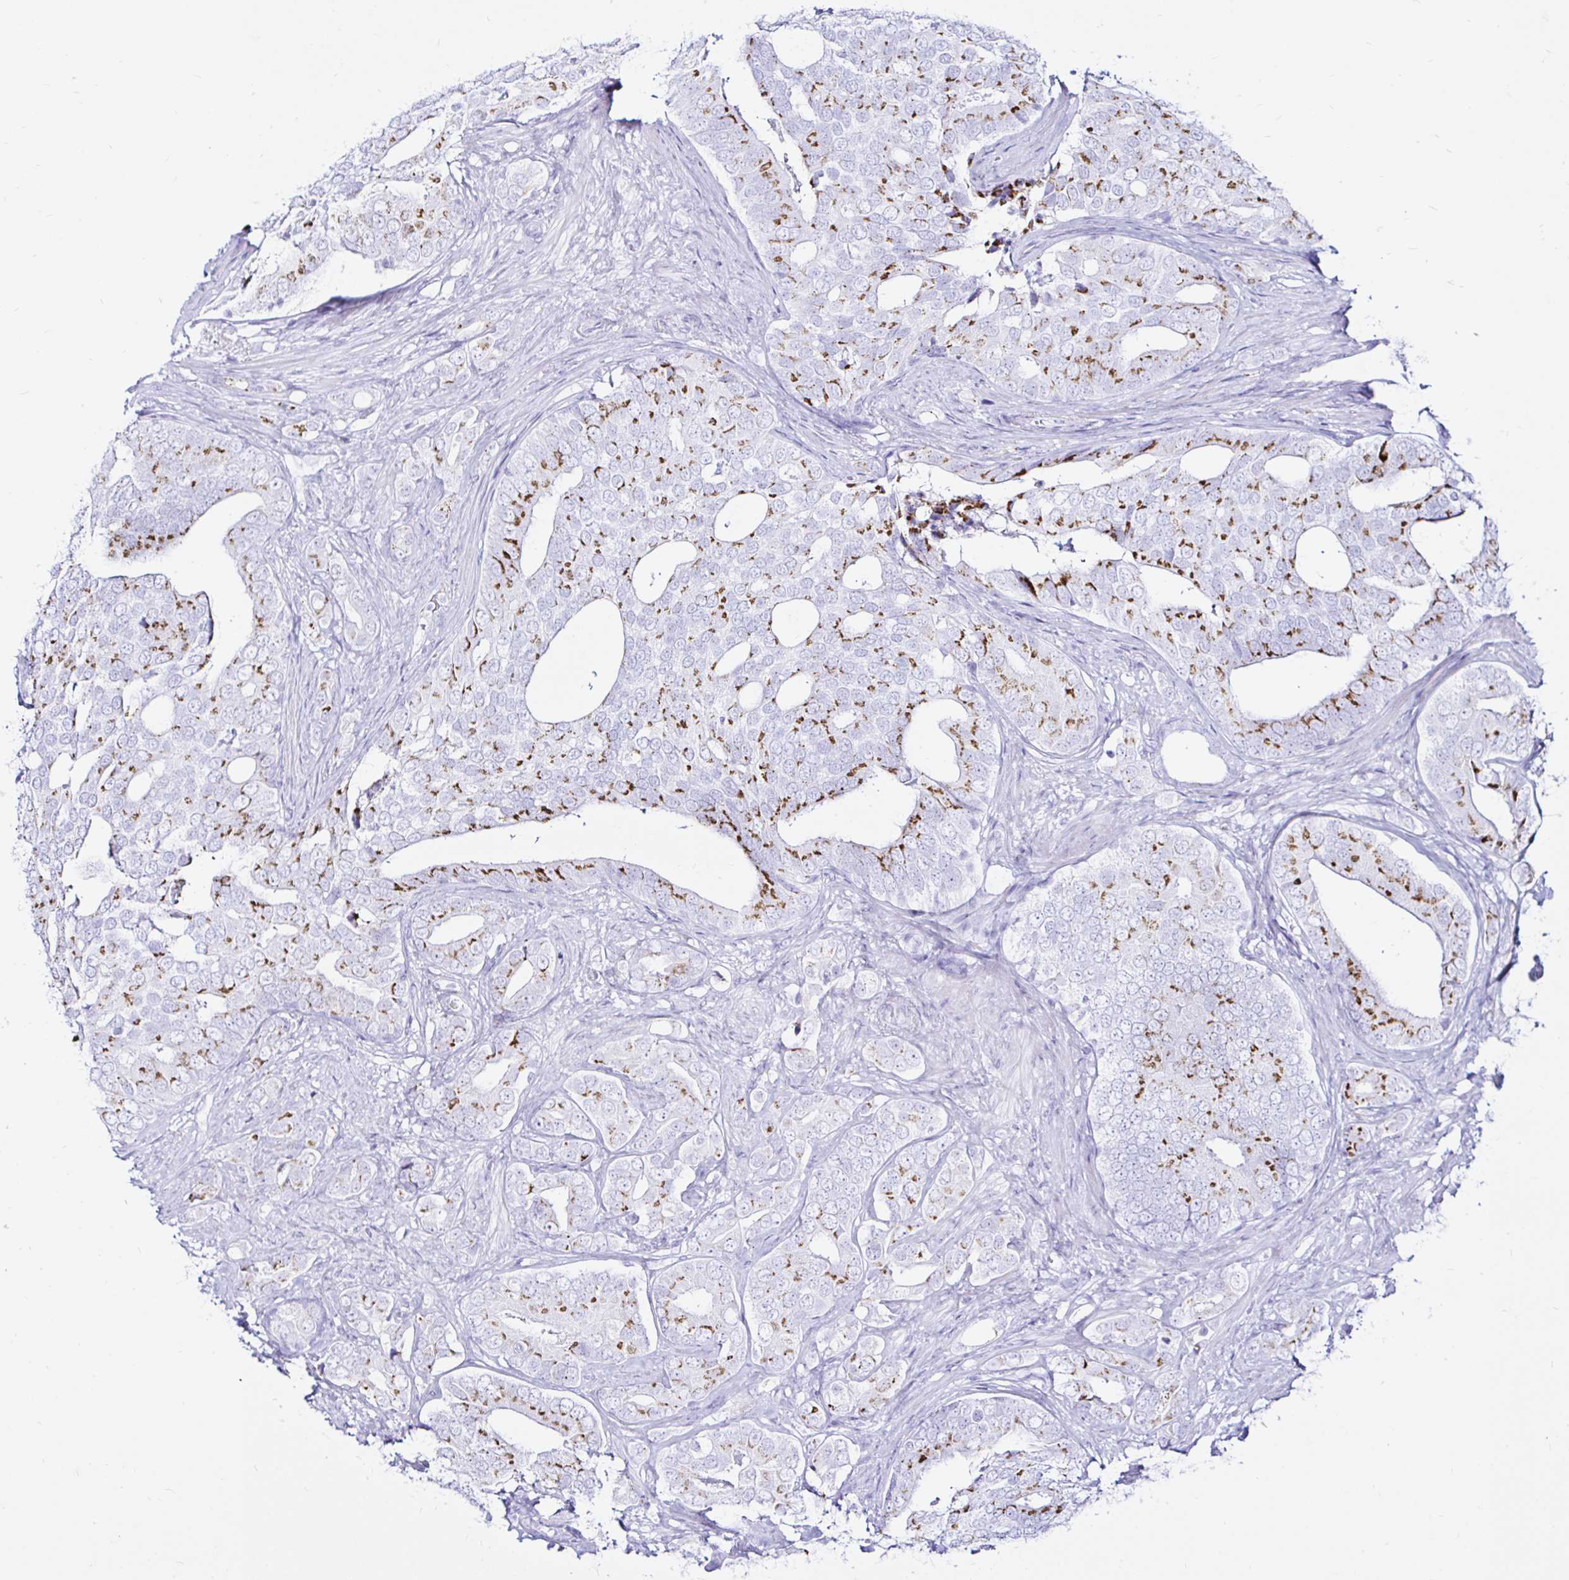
{"staining": {"intensity": "strong", "quantity": "25%-75%", "location": "cytoplasmic/membranous"}, "tissue": "prostate cancer", "cell_type": "Tumor cells", "image_type": "cancer", "snomed": [{"axis": "morphology", "description": "Adenocarcinoma, High grade"}, {"axis": "topography", "description": "Prostate"}], "caption": "Immunohistochemistry of human prostate cancer displays high levels of strong cytoplasmic/membranous positivity in about 25%-75% of tumor cells.", "gene": "ZNF432", "patient": {"sex": "male", "age": 62}}